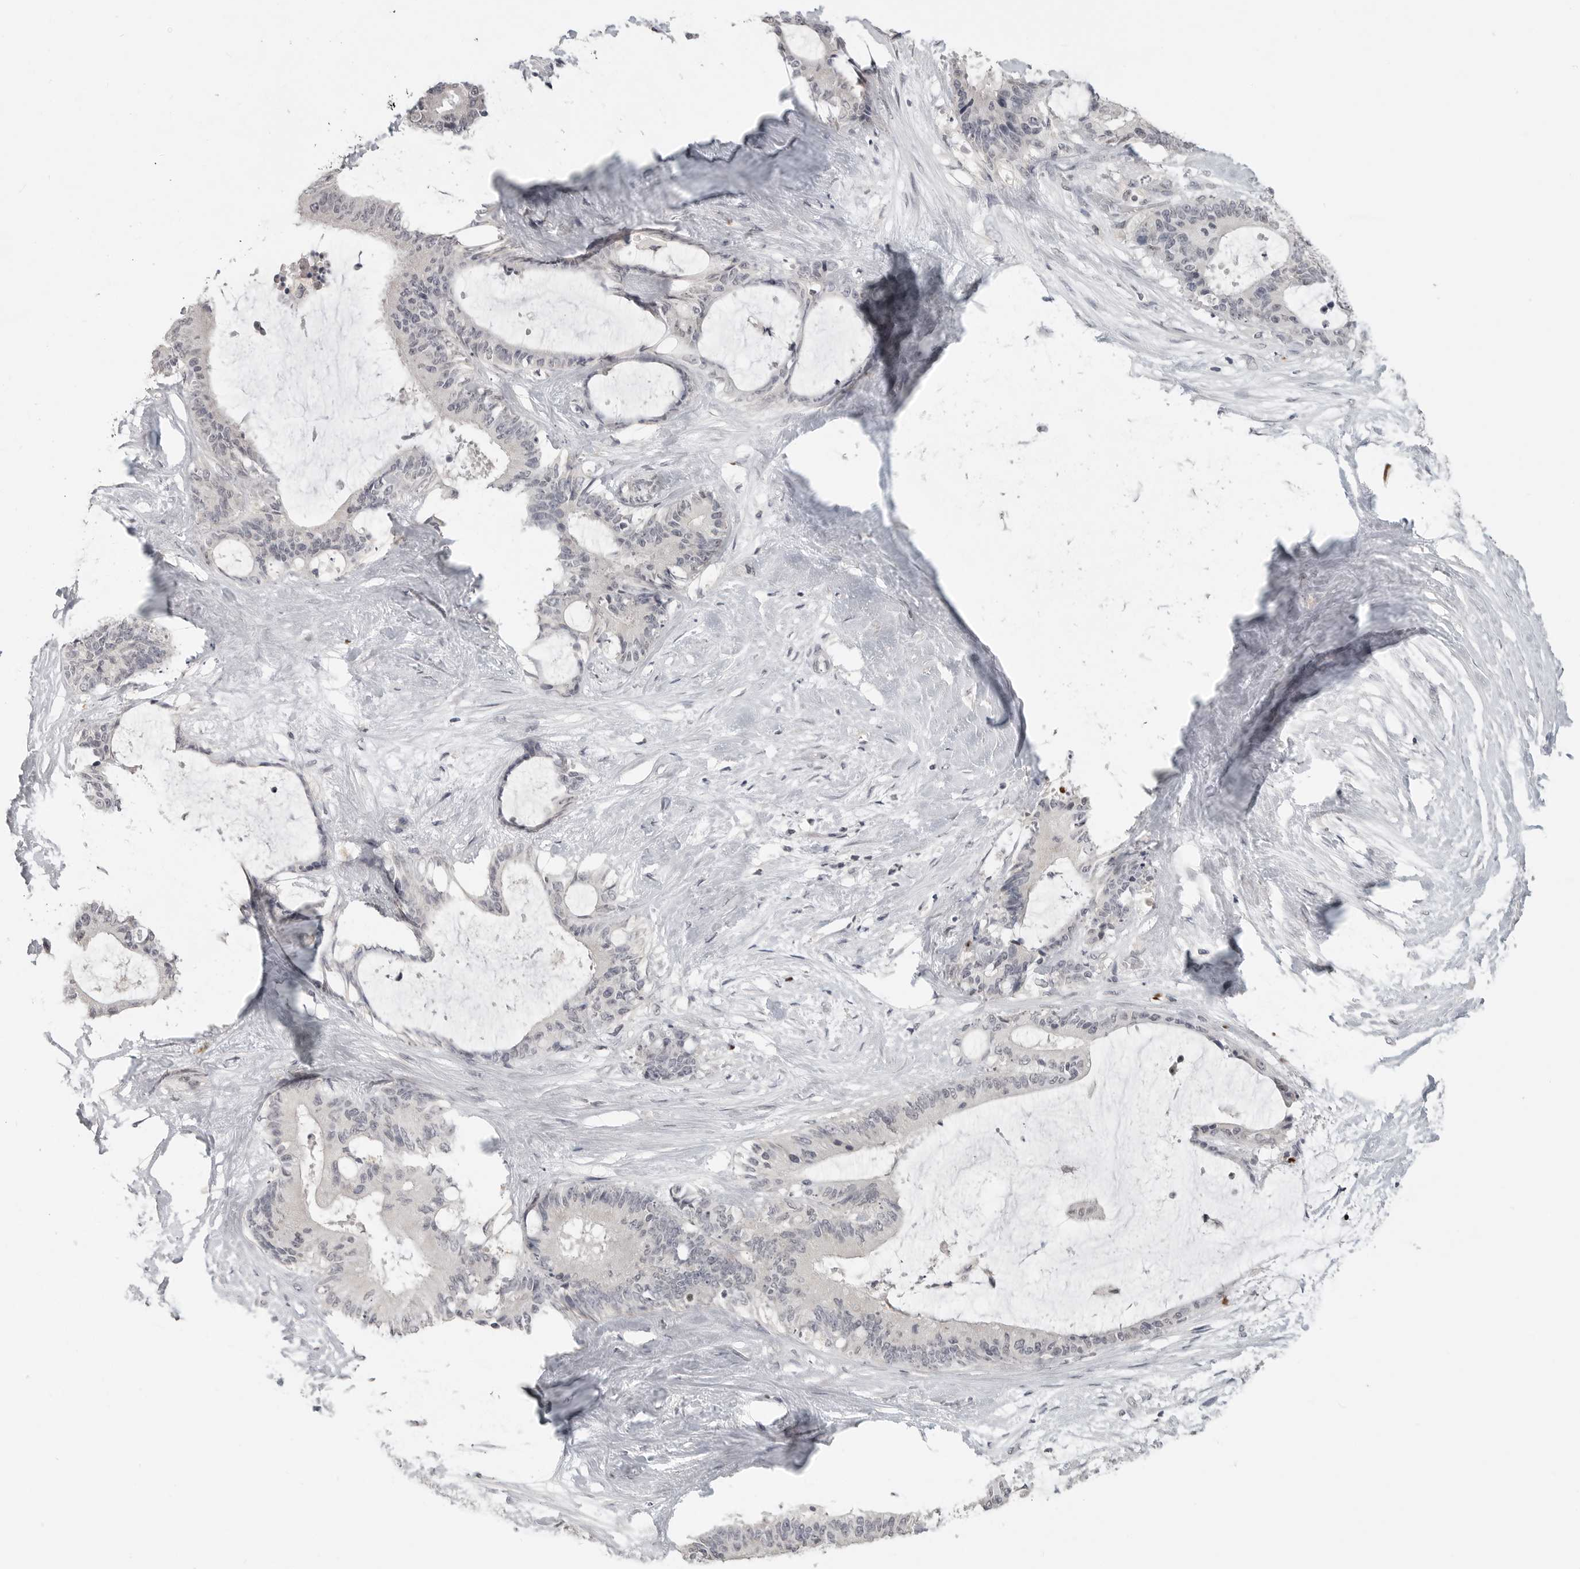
{"staining": {"intensity": "negative", "quantity": "none", "location": "none"}, "tissue": "liver cancer", "cell_type": "Tumor cells", "image_type": "cancer", "snomed": [{"axis": "morphology", "description": "Normal tissue, NOS"}, {"axis": "morphology", "description": "Cholangiocarcinoma"}, {"axis": "topography", "description": "Liver"}, {"axis": "topography", "description": "Peripheral nerve tissue"}], "caption": "High power microscopy photomicrograph of an immunohistochemistry (IHC) photomicrograph of liver cholangiocarcinoma, revealing no significant positivity in tumor cells.", "gene": "FOXP3", "patient": {"sex": "female", "age": 73}}